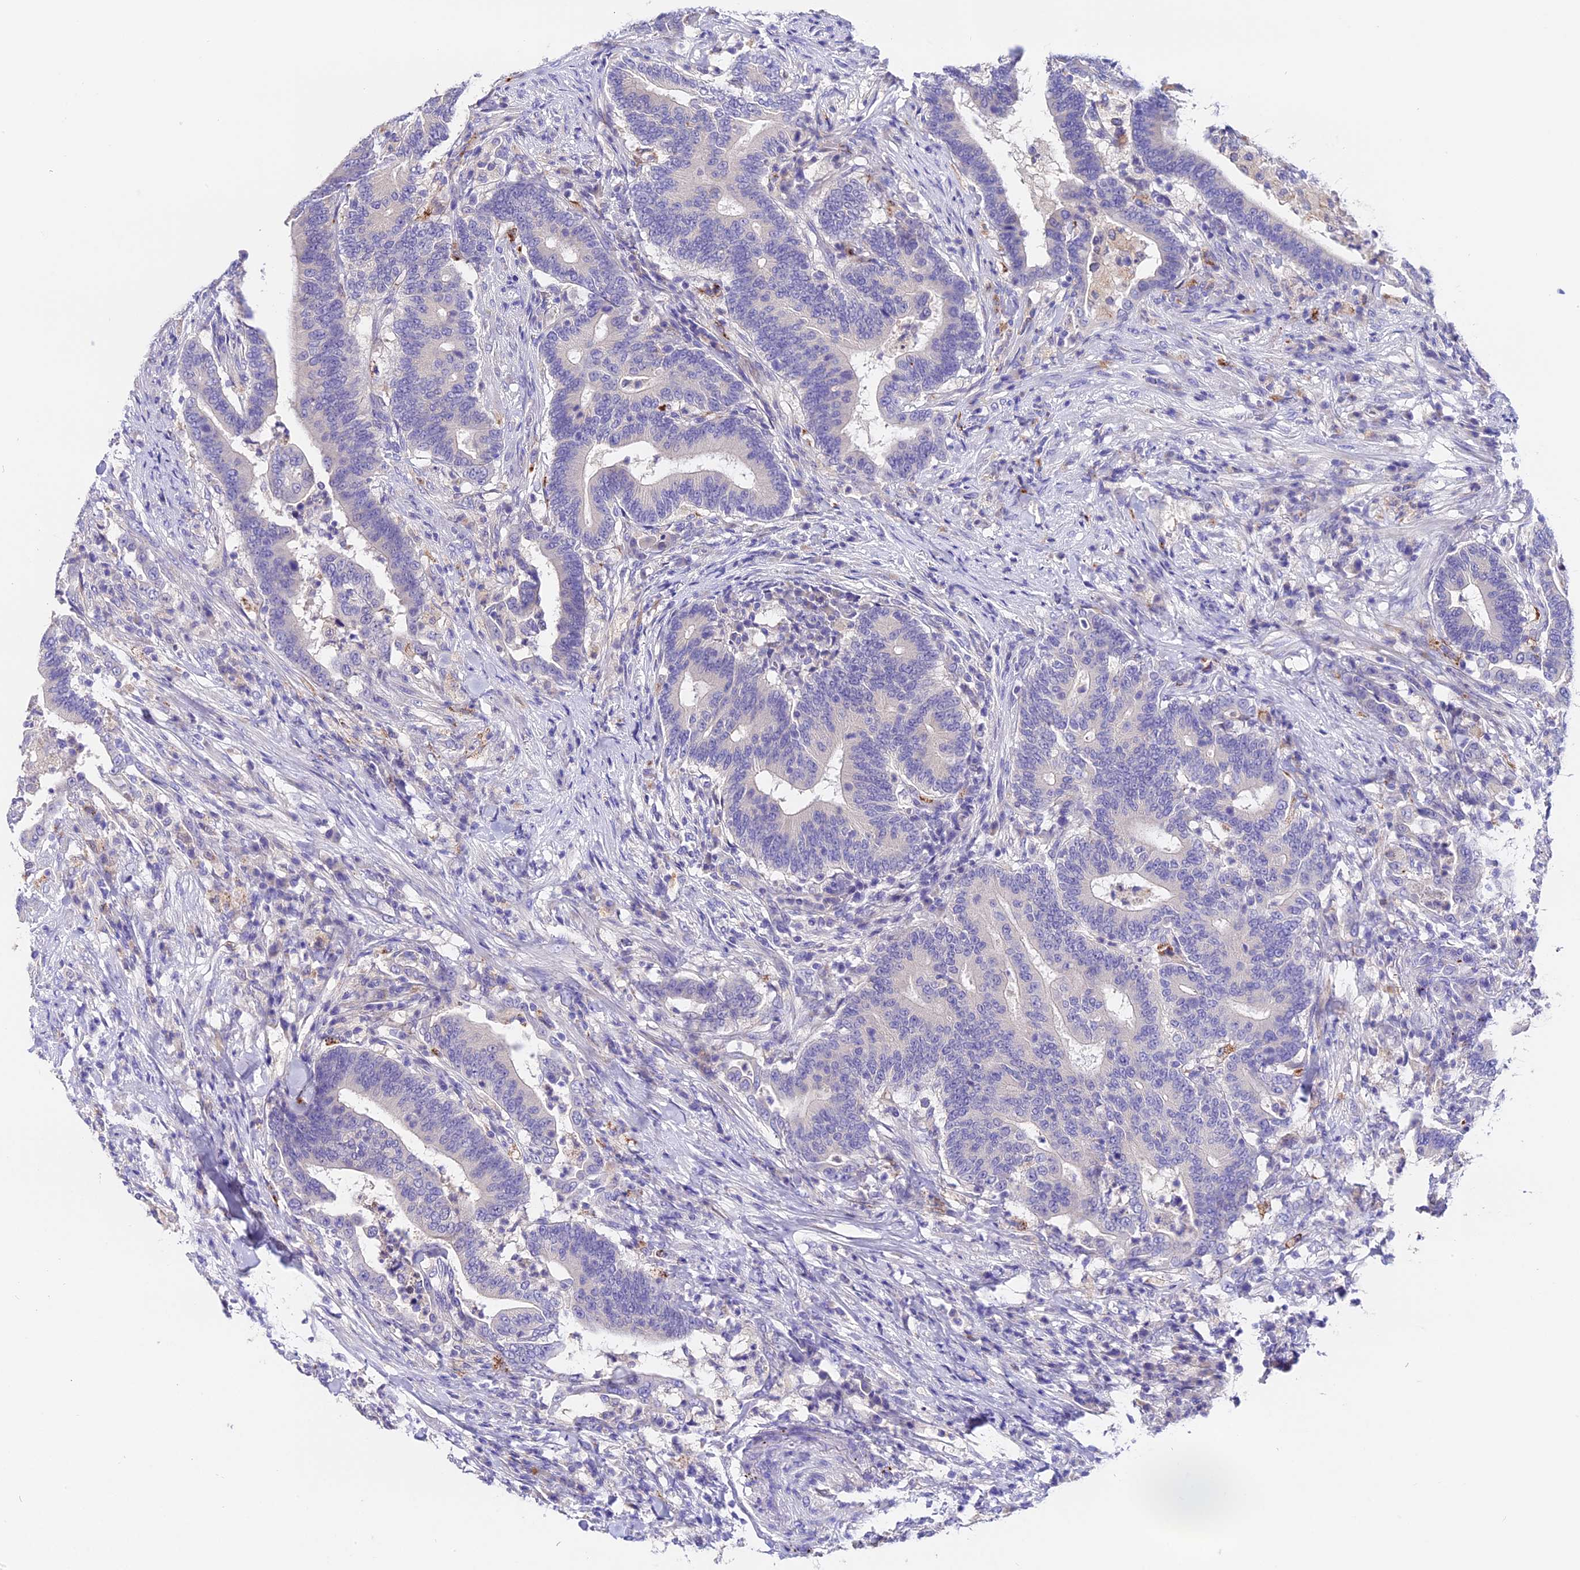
{"staining": {"intensity": "negative", "quantity": "none", "location": "none"}, "tissue": "colorectal cancer", "cell_type": "Tumor cells", "image_type": "cancer", "snomed": [{"axis": "morphology", "description": "Adenocarcinoma, NOS"}, {"axis": "topography", "description": "Colon"}], "caption": "Protein analysis of colorectal cancer demonstrates no significant positivity in tumor cells.", "gene": "LYPD6", "patient": {"sex": "female", "age": 66}}